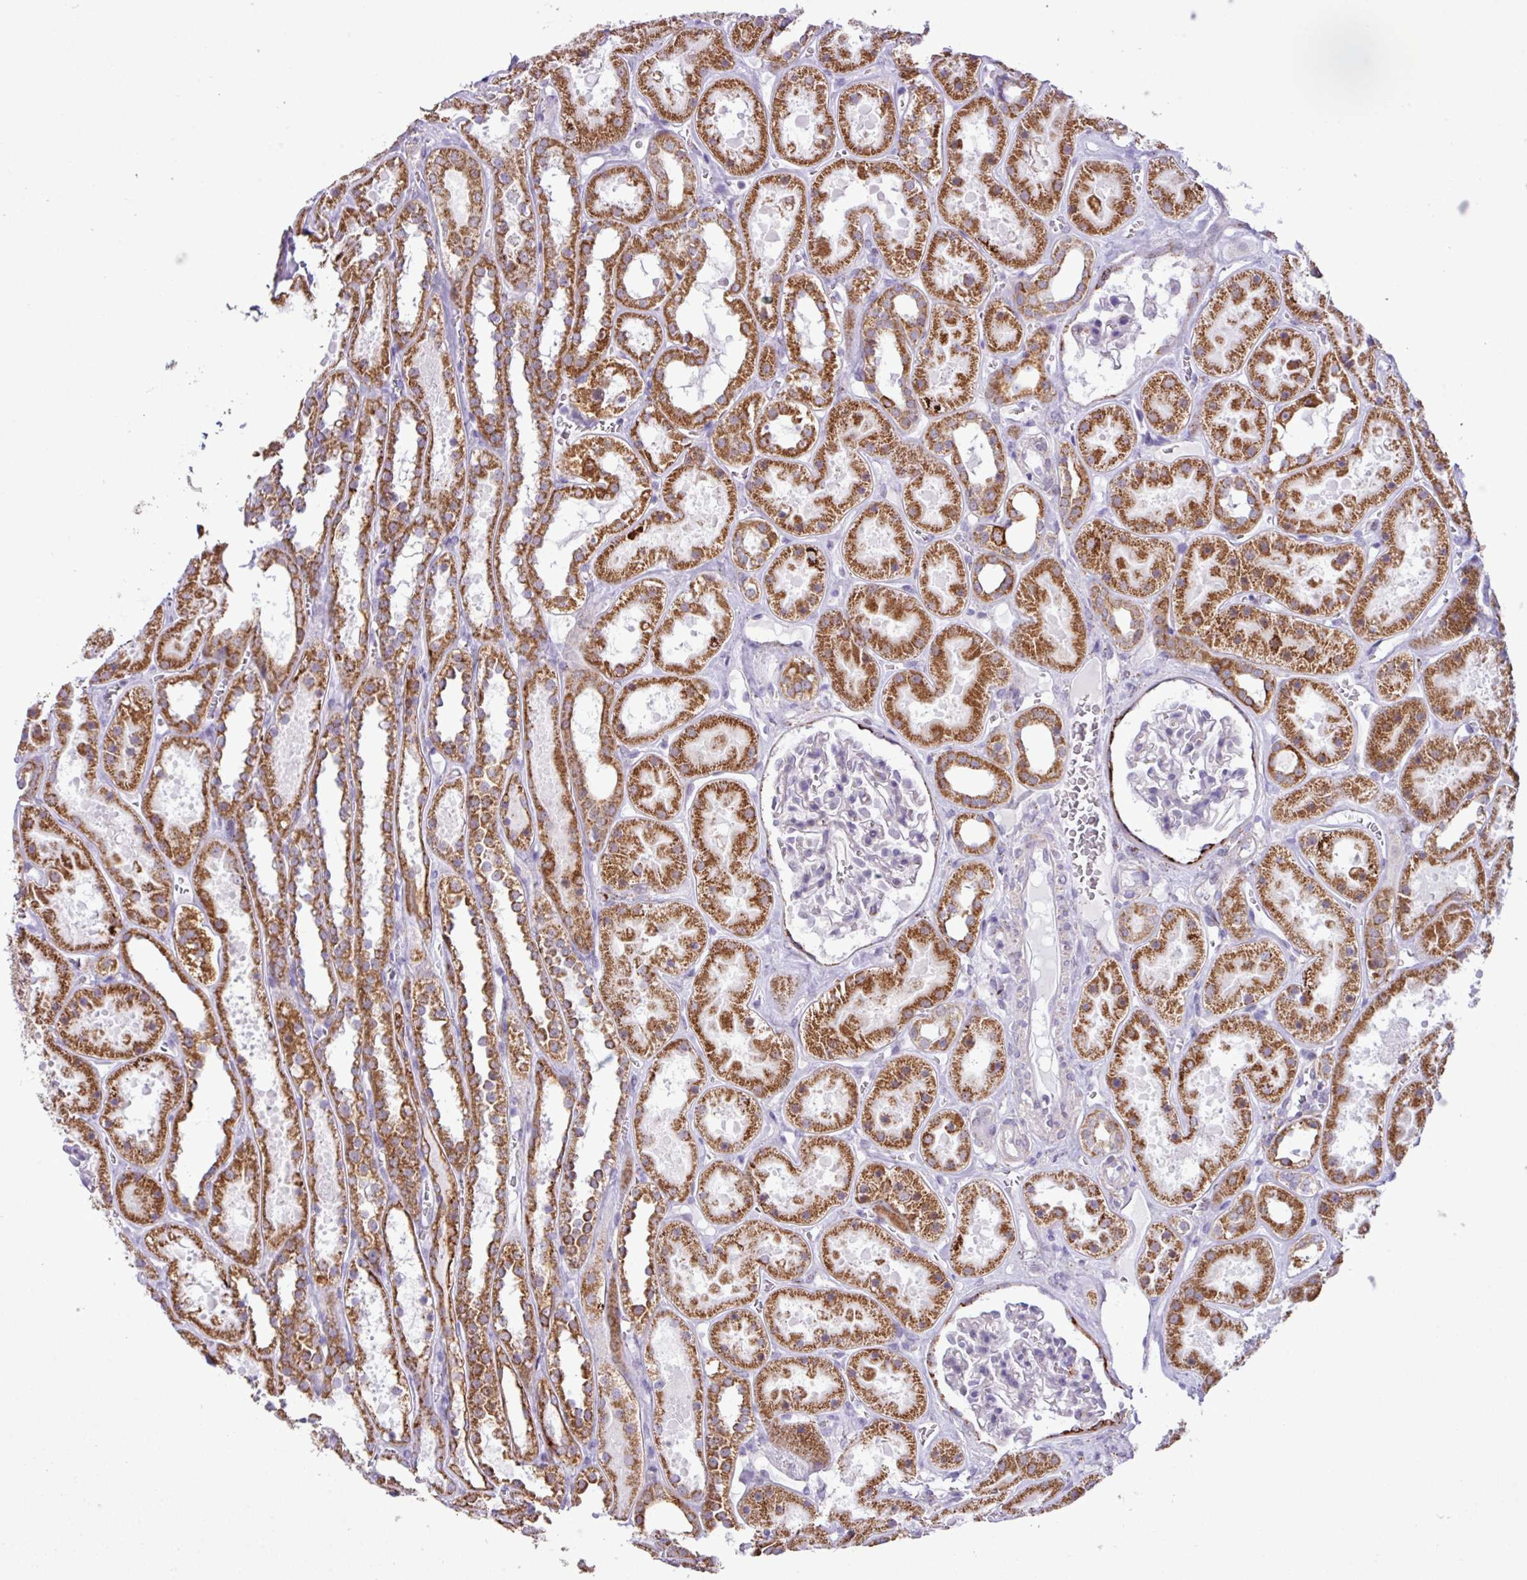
{"staining": {"intensity": "negative", "quantity": "none", "location": "none"}, "tissue": "kidney", "cell_type": "Cells in glomeruli", "image_type": "normal", "snomed": [{"axis": "morphology", "description": "Normal tissue, NOS"}, {"axis": "topography", "description": "Kidney"}], "caption": "This is an immunohistochemistry (IHC) photomicrograph of normal human kidney. There is no positivity in cells in glomeruli.", "gene": "SGPP1", "patient": {"sex": "female", "age": 41}}